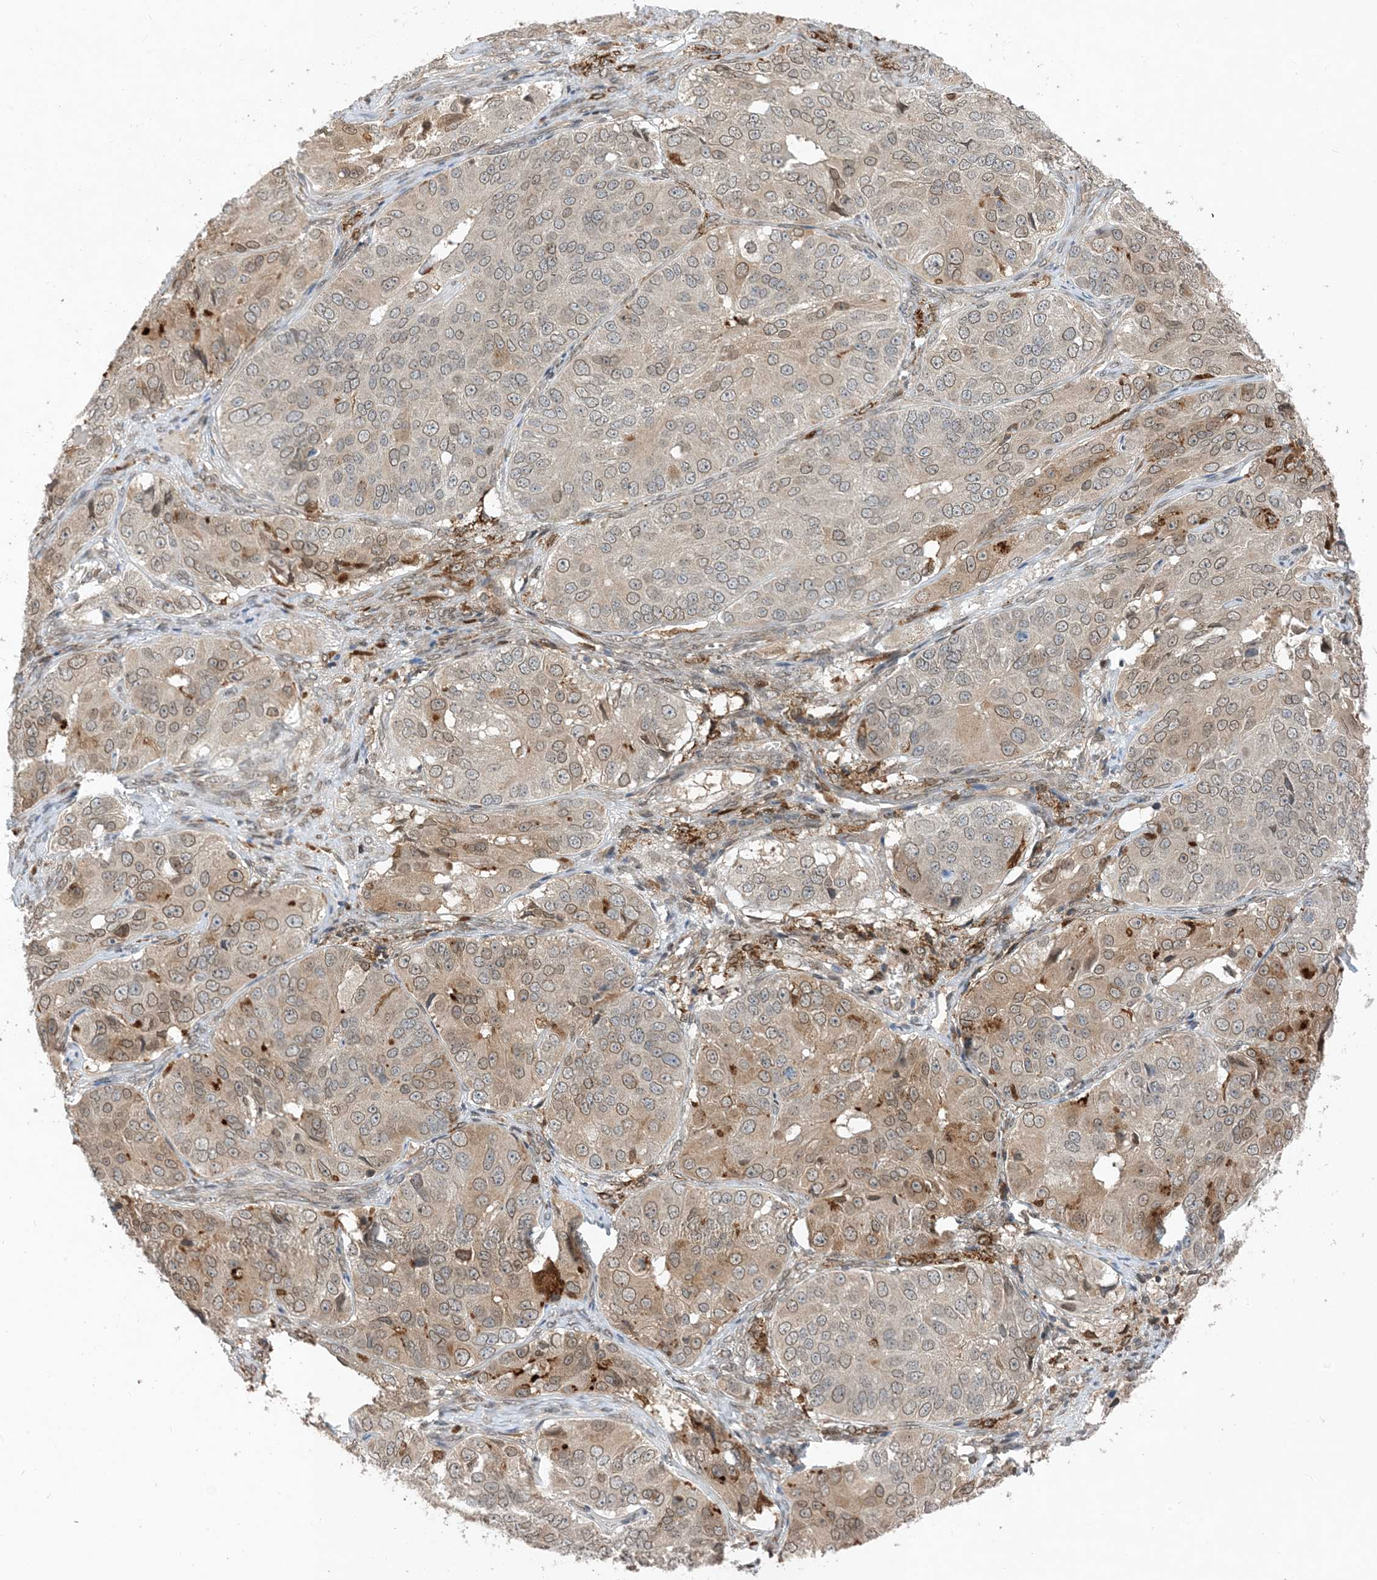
{"staining": {"intensity": "weak", "quantity": "25%-75%", "location": "cytoplasmic/membranous,nuclear"}, "tissue": "ovarian cancer", "cell_type": "Tumor cells", "image_type": "cancer", "snomed": [{"axis": "morphology", "description": "Carcinoma, endometroid"}, {"axis": "topography", "description": "Ovary"}], "caption": "IHC (DAB) staining of endometroid carcinoma (ovarian) shows weak cytoplasmic/membranous and nuclear protein positivity in approximately 25%-75% of tumor cells.", "gene": "NAGK", "patient": {"sex": "female", "age": 51}}